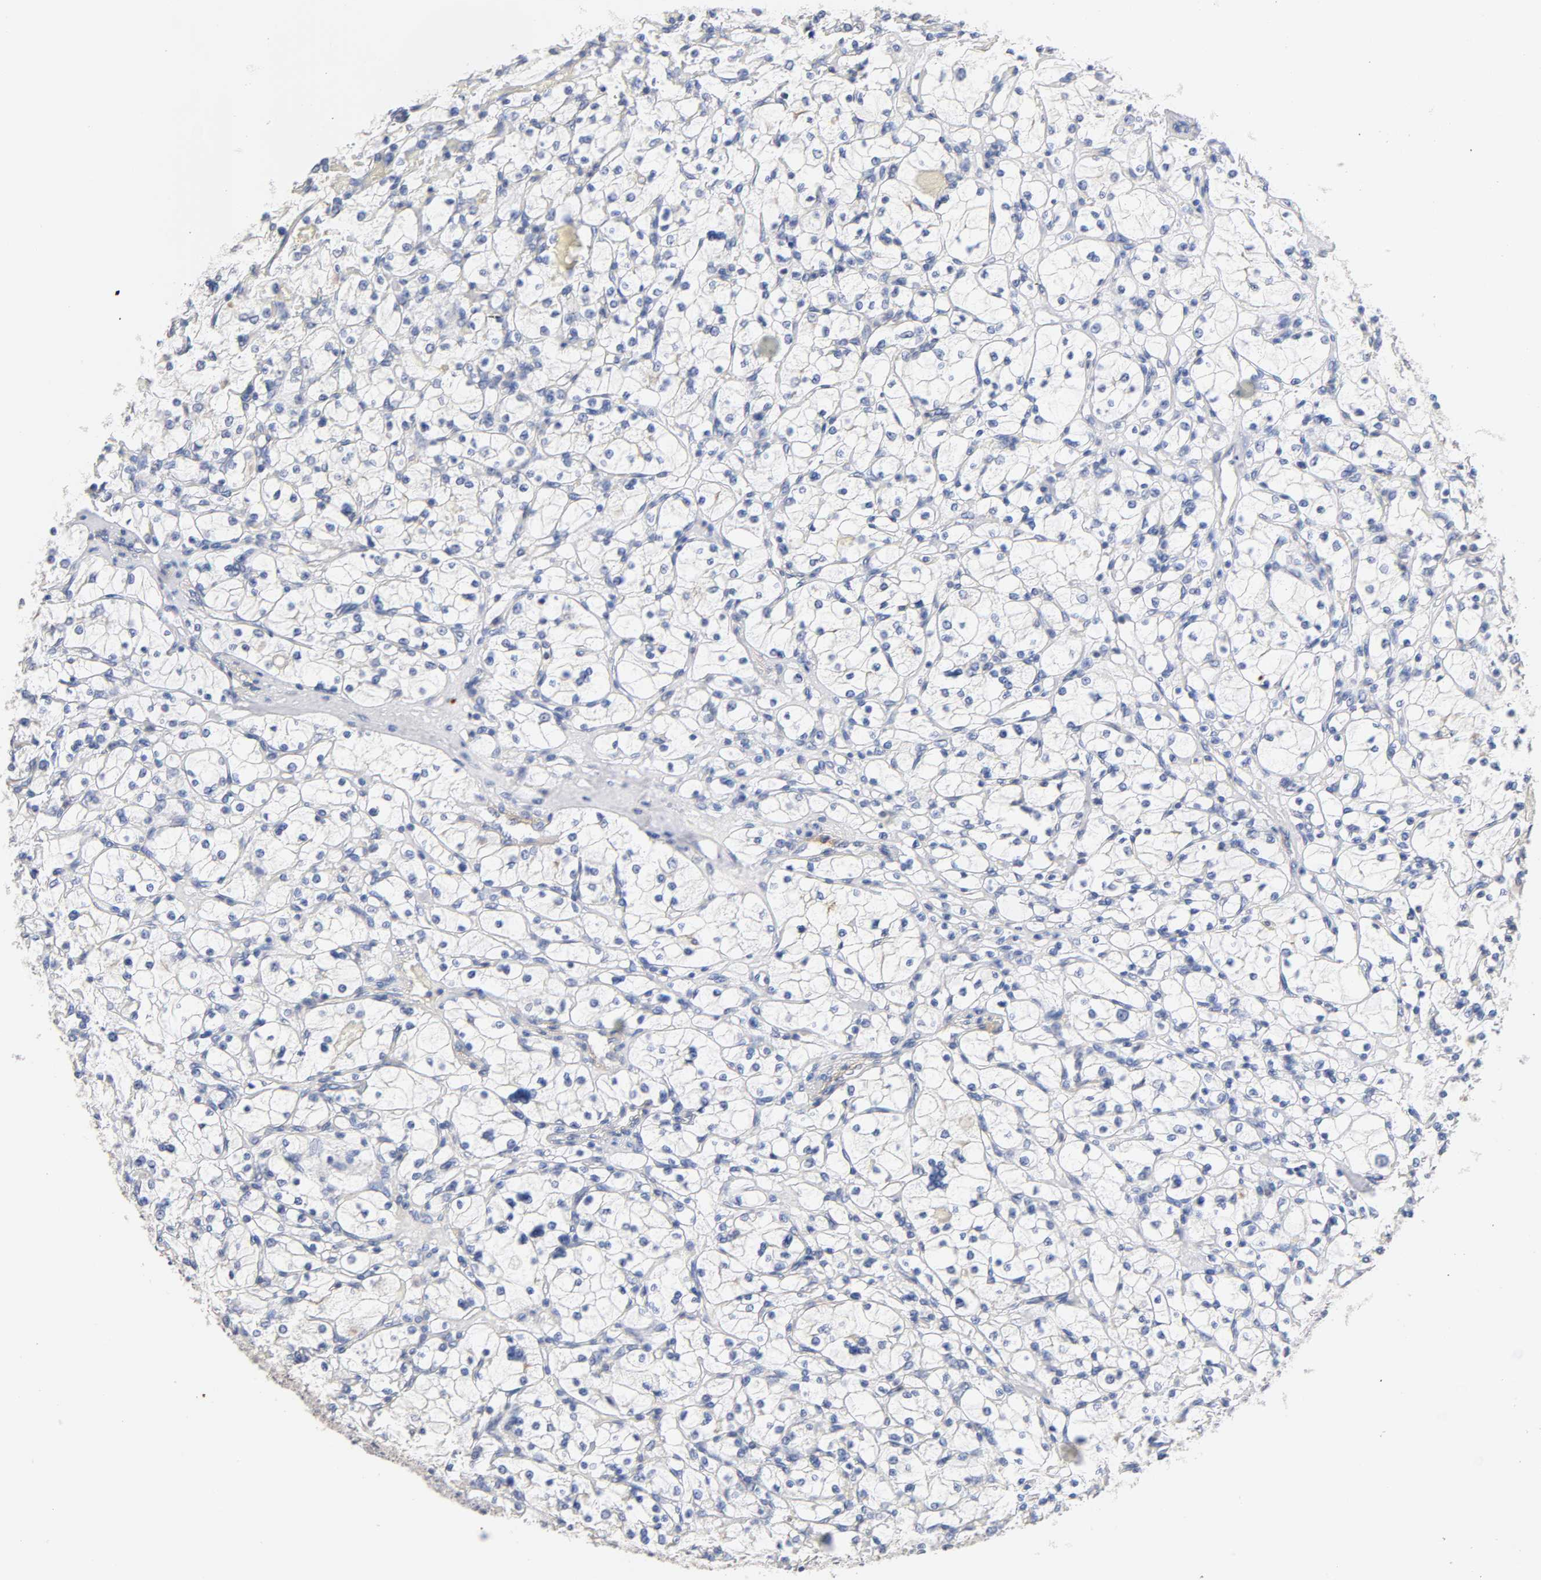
{"staining": {"intensity": "weak", "quantity": "25%-75%", "location": "cytoplasmic/membranous"}, "tissue": "renal cancer", "cell_type": "Tumor cells", "image_type": "cancer", "snomed": [{"axis": "morphology", "description": "Adenocarcinoma, NOS"}, {"axis": "topography", "description": "Kidney"}], "caption": "The micrograph displays immunohistochemical staining of adenocarcinoma (renal). There is weak cytoplasmic/membranous positivity is appreciated in approximately 25%-75% of tumor cells.", "gene": "STRN3", "patient": {"sex": "female", "age": 83}}